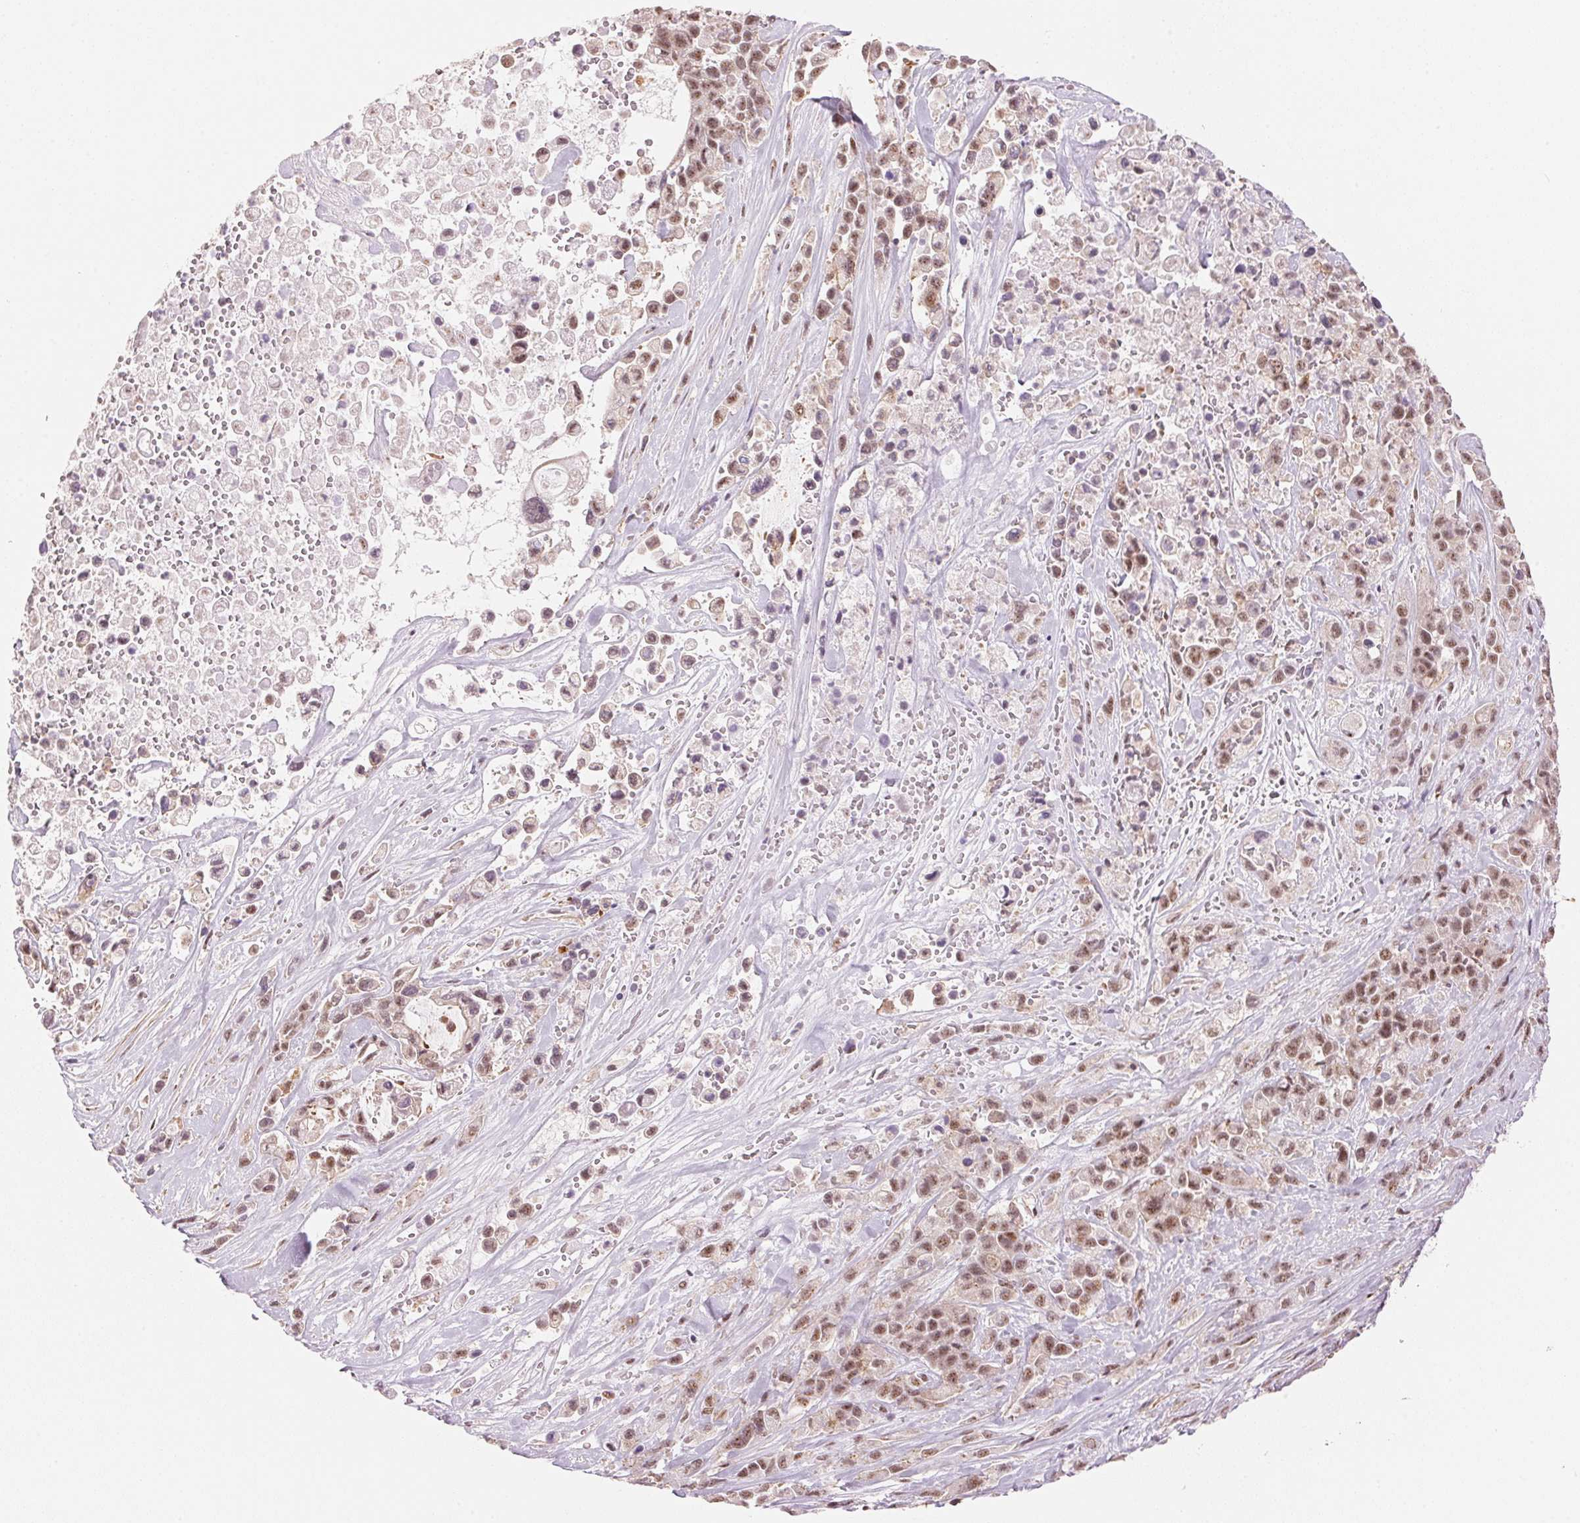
{"staining": {"intensity": "moderate", "quantity": ">75%", "location": "nuclear"}, "tissue": "pancreatic cancer", "cell_type": "Tumor cells", "image_type": "cancer", "snomed": [{"axis": "morphology", "description": "Adenocarcinoma, NOS"}, {"axis": "topography", "description": "Pancreas"}], "caption": "Protein staining demonstrates moderate nuclear expression in about >75% of tumor cells in adenocarcinoma (pancreatic).", "gene": "HNRNPDL", "patient": {"sex": "male", "age": 44}}